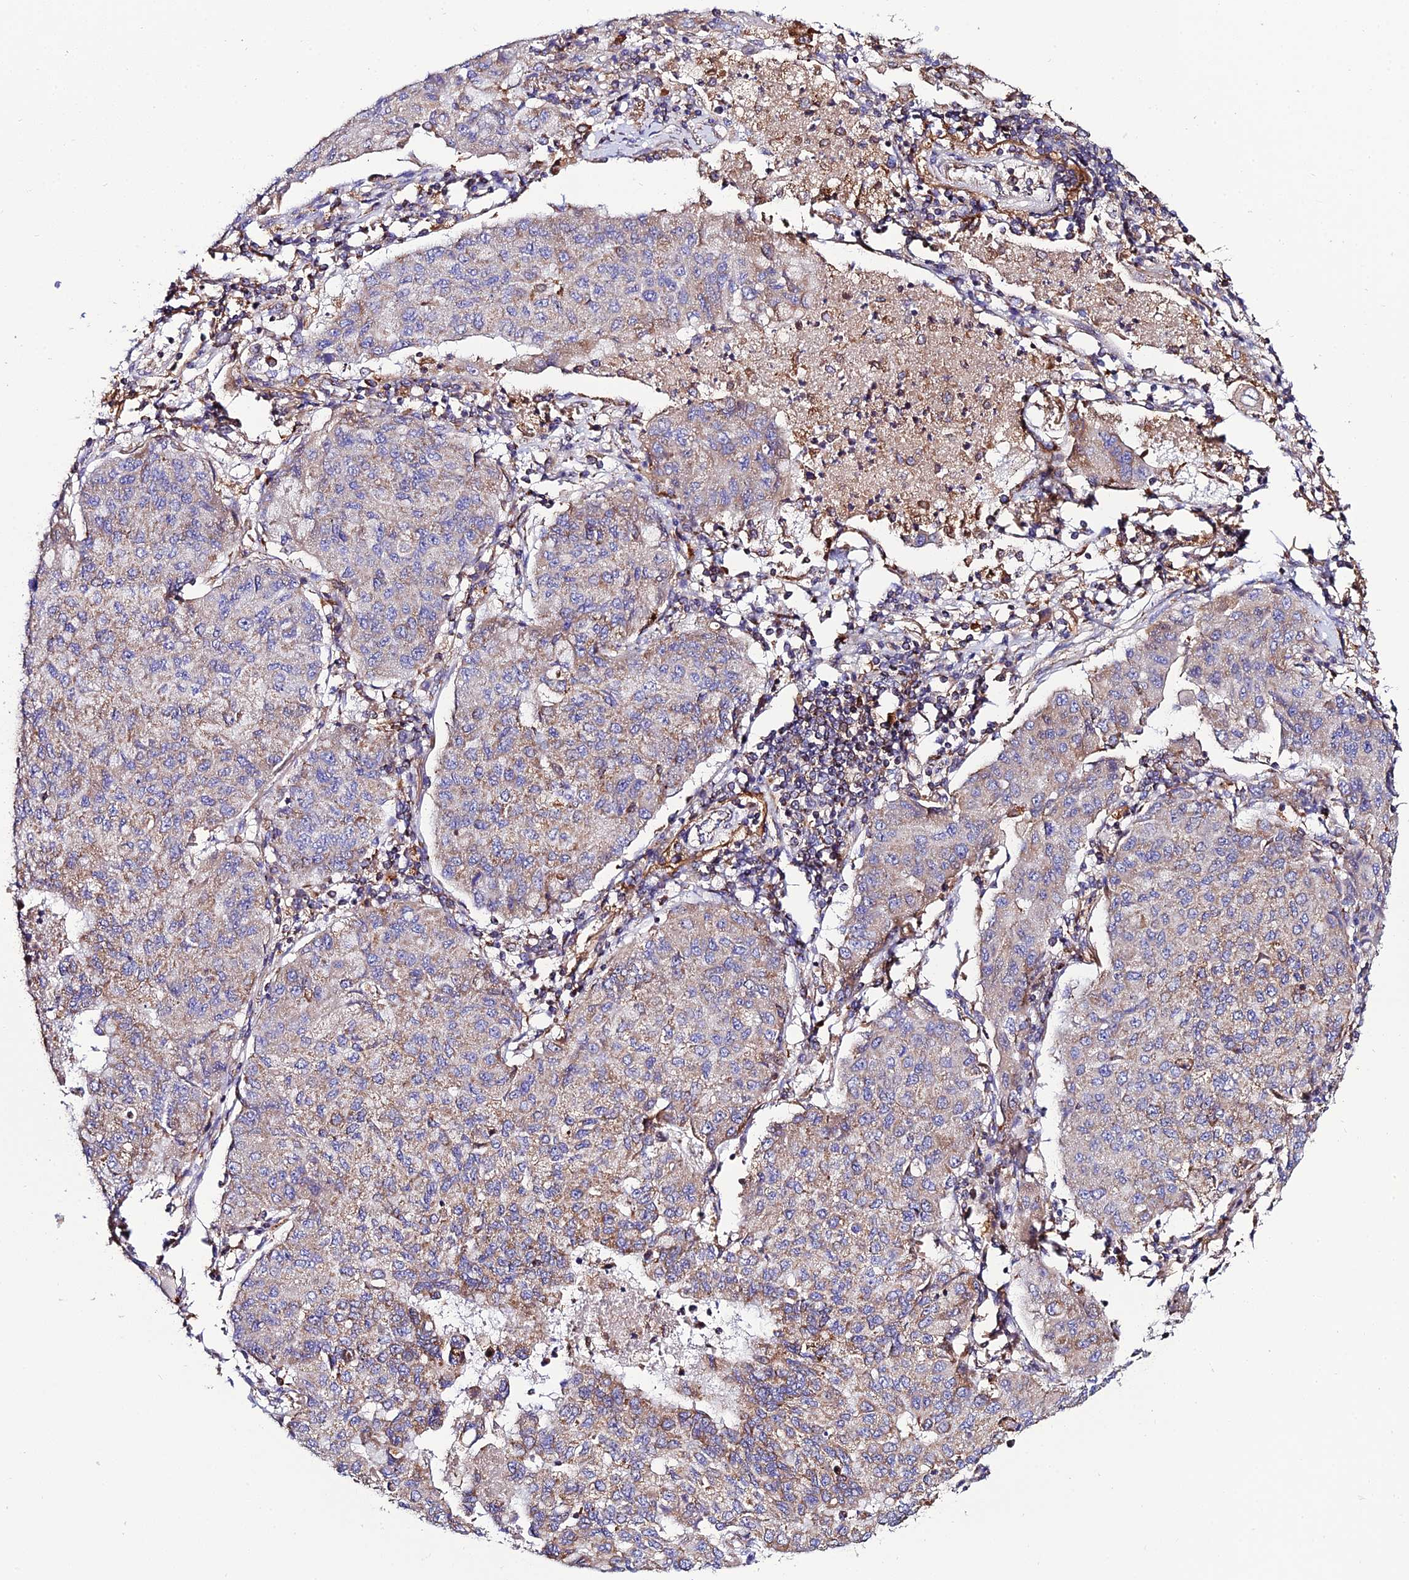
{"staining": {"intensity": "weak", "quantity": "25%-75%", "location": "cytoplasmic/membranous"}, "tissue": "lung cancer", "cell_type": "Tumor cells", "image_type": "cancer", "snomed": [{"axis": "morphology", "description": "Squamous cell carcinoma, NOS"}, {"axis": "topography", "description": "Lung"}], "caption": "A brown stain labels weak cytoplasmic/membranous staining of a protein in lung squamous cell carcinoma tumor cells. (Stains: DAB (3,3'-diaminobenzidine) in brown, nuclei in blue, Microscopy: brightfield microscopy at high magnification).", "gene": "NIPSNAP3A", "patient": {"sex": "male", "age": 74}}